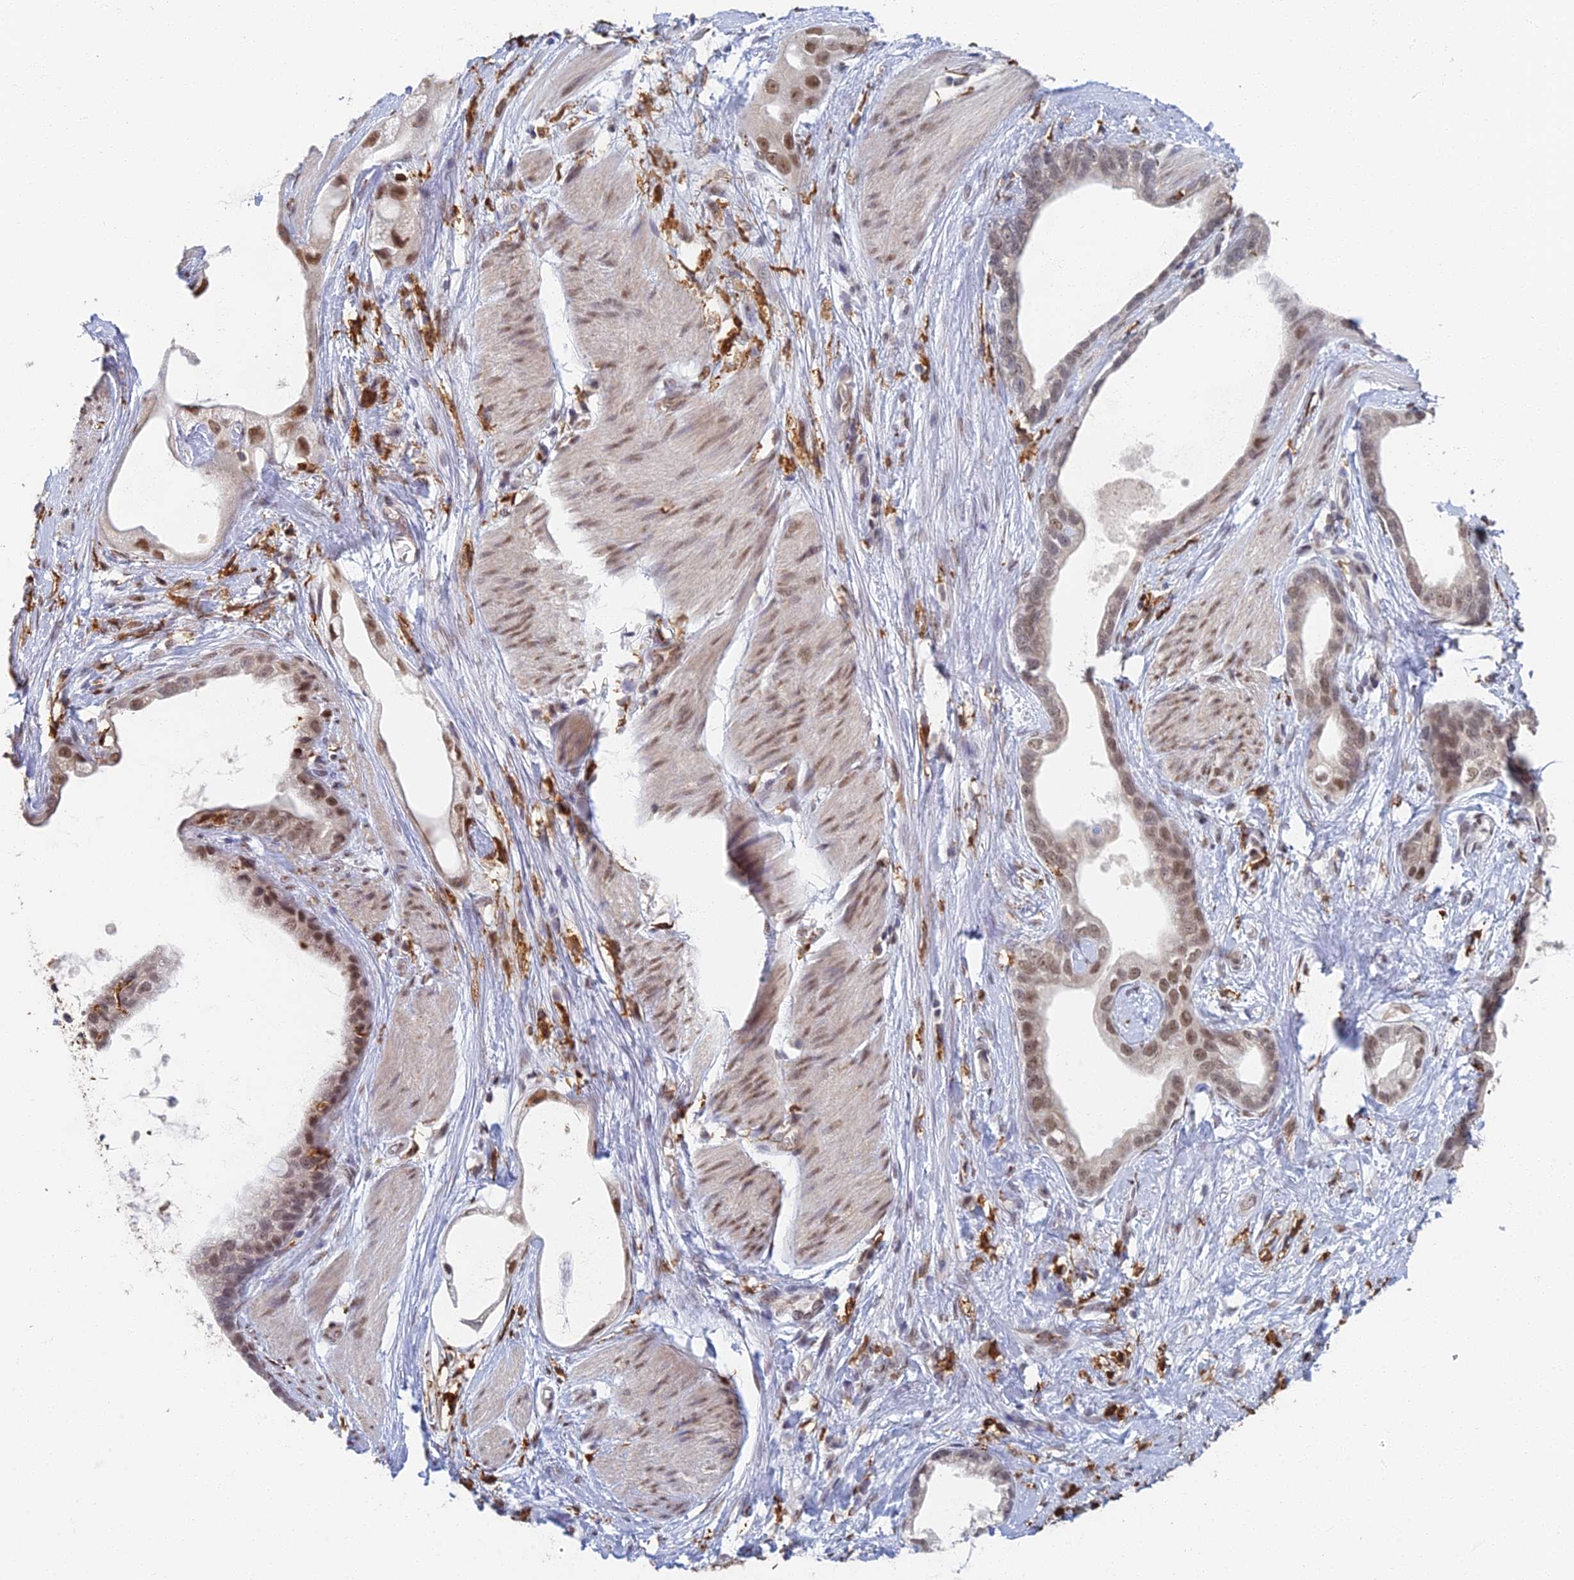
{"staining": {"intensity": "moderate", "quantity": ">75%", "location": "nuclear"}, "tissue": "stomach cancer", "cell_type": "Tumor cells", "image_type": "cancer", "snomed": [{"axis": "morphology", "description": "Adenocarcinoma, NOS"}, {"axis": "topography", "description": "Stomach"}], "caption": "The photomicrograph demonstrates immunohistochemical staining of adenocarcinoma (stomach). There is moderate nuclear staining is seen in approximately >75% of tumor cells.", "gene": "GPATCH1", "patient": {"sex": "male", "age": 55}}